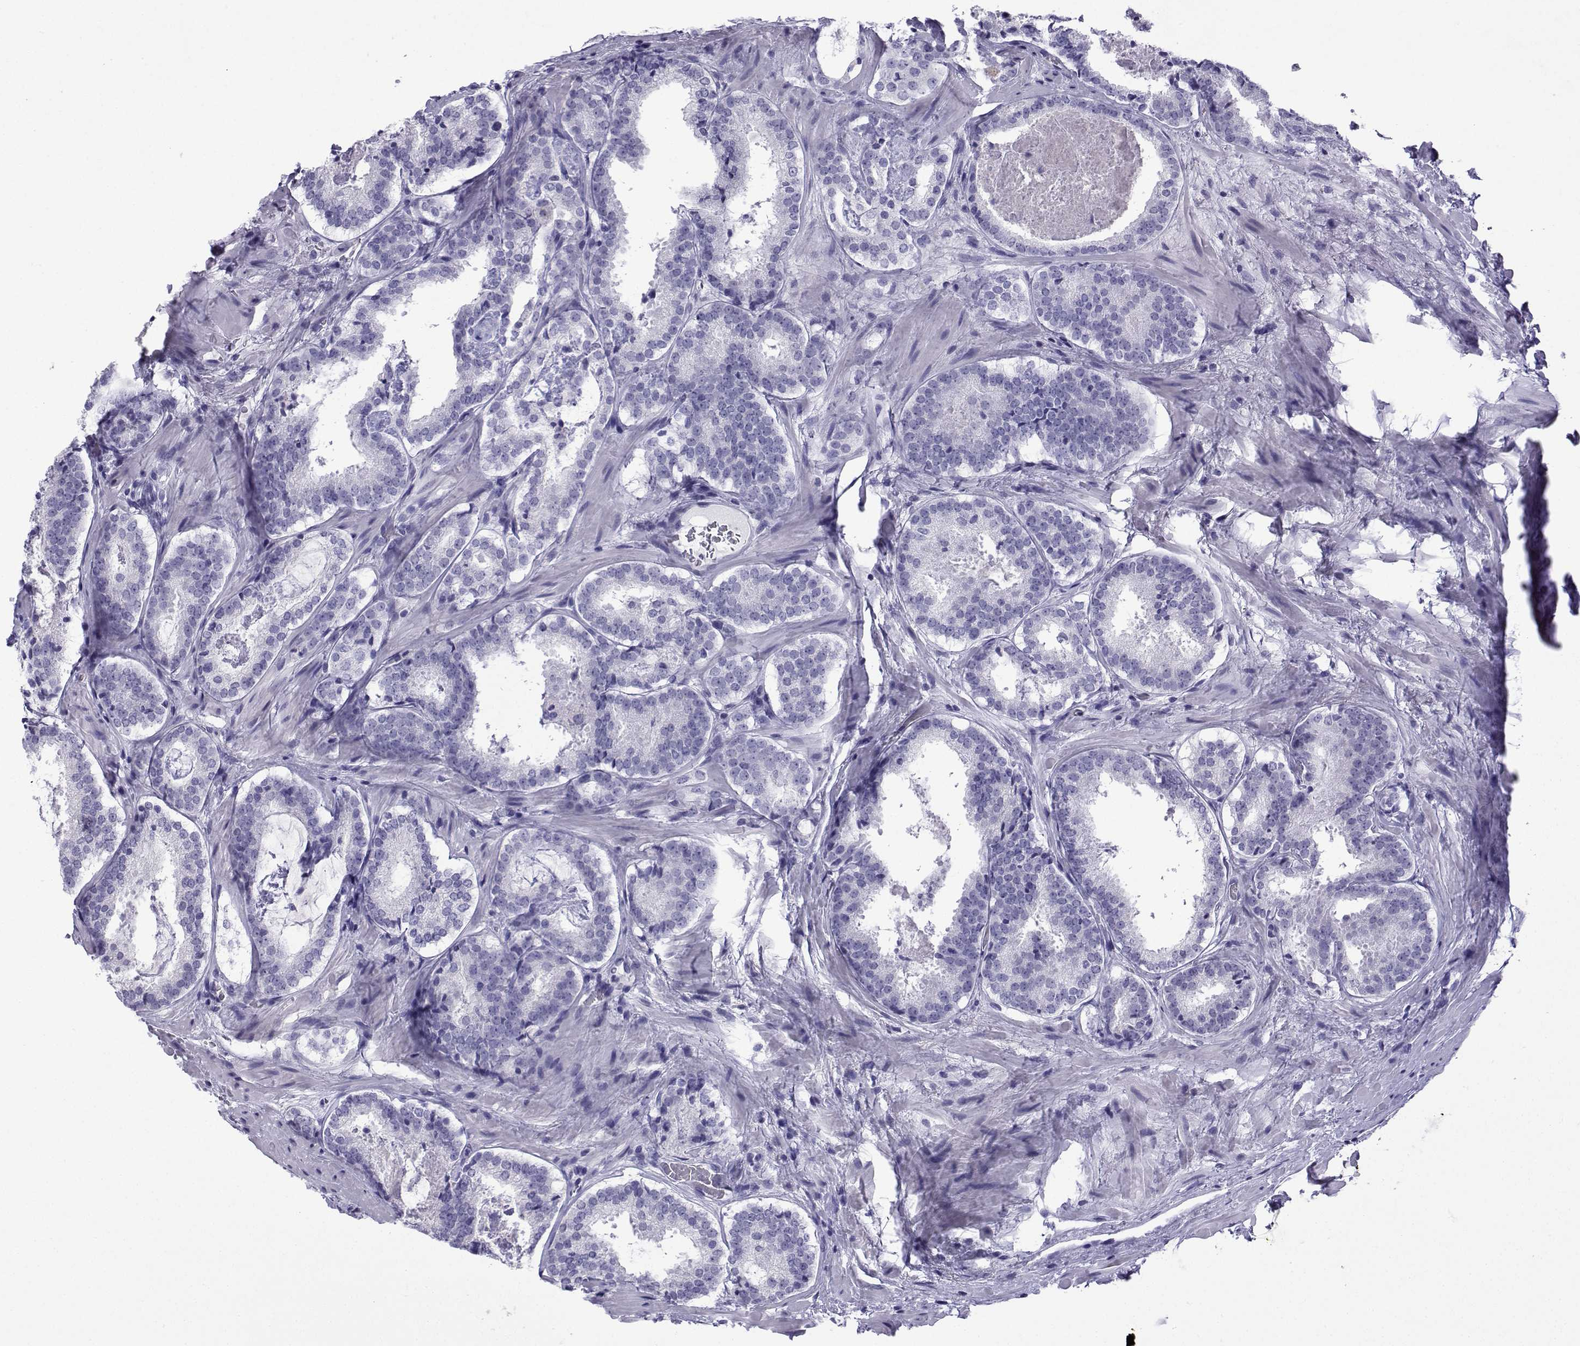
{"staining": {"intensity": "negative", "quantity": "none", "location": "none"}, "tissue": "prostate cancer", "cell_type": "Tumor cells", "image_type": "cancer", "snomed": [{"axis": "morphology", "description": "Adenocarcinoma, NOS"}, {"axis": "morphology", "description": "Adenocarcinoma, High grade"}, {"axis": "topography", "description": "Prostate"}], "caption": "The micrograph displays no significant staining in tumor cells of prostate cancer (adenocarcinoma (high-grade)). The staining was performed using DAB (3,3'-diaminobenzidine) to visualize the protein expression in brown, while the nuclei were stained in blue with hematoxylin (Magnification: 20x).", "gene": "TRIM46", "patient": {"sex": "male", "age": 62}}